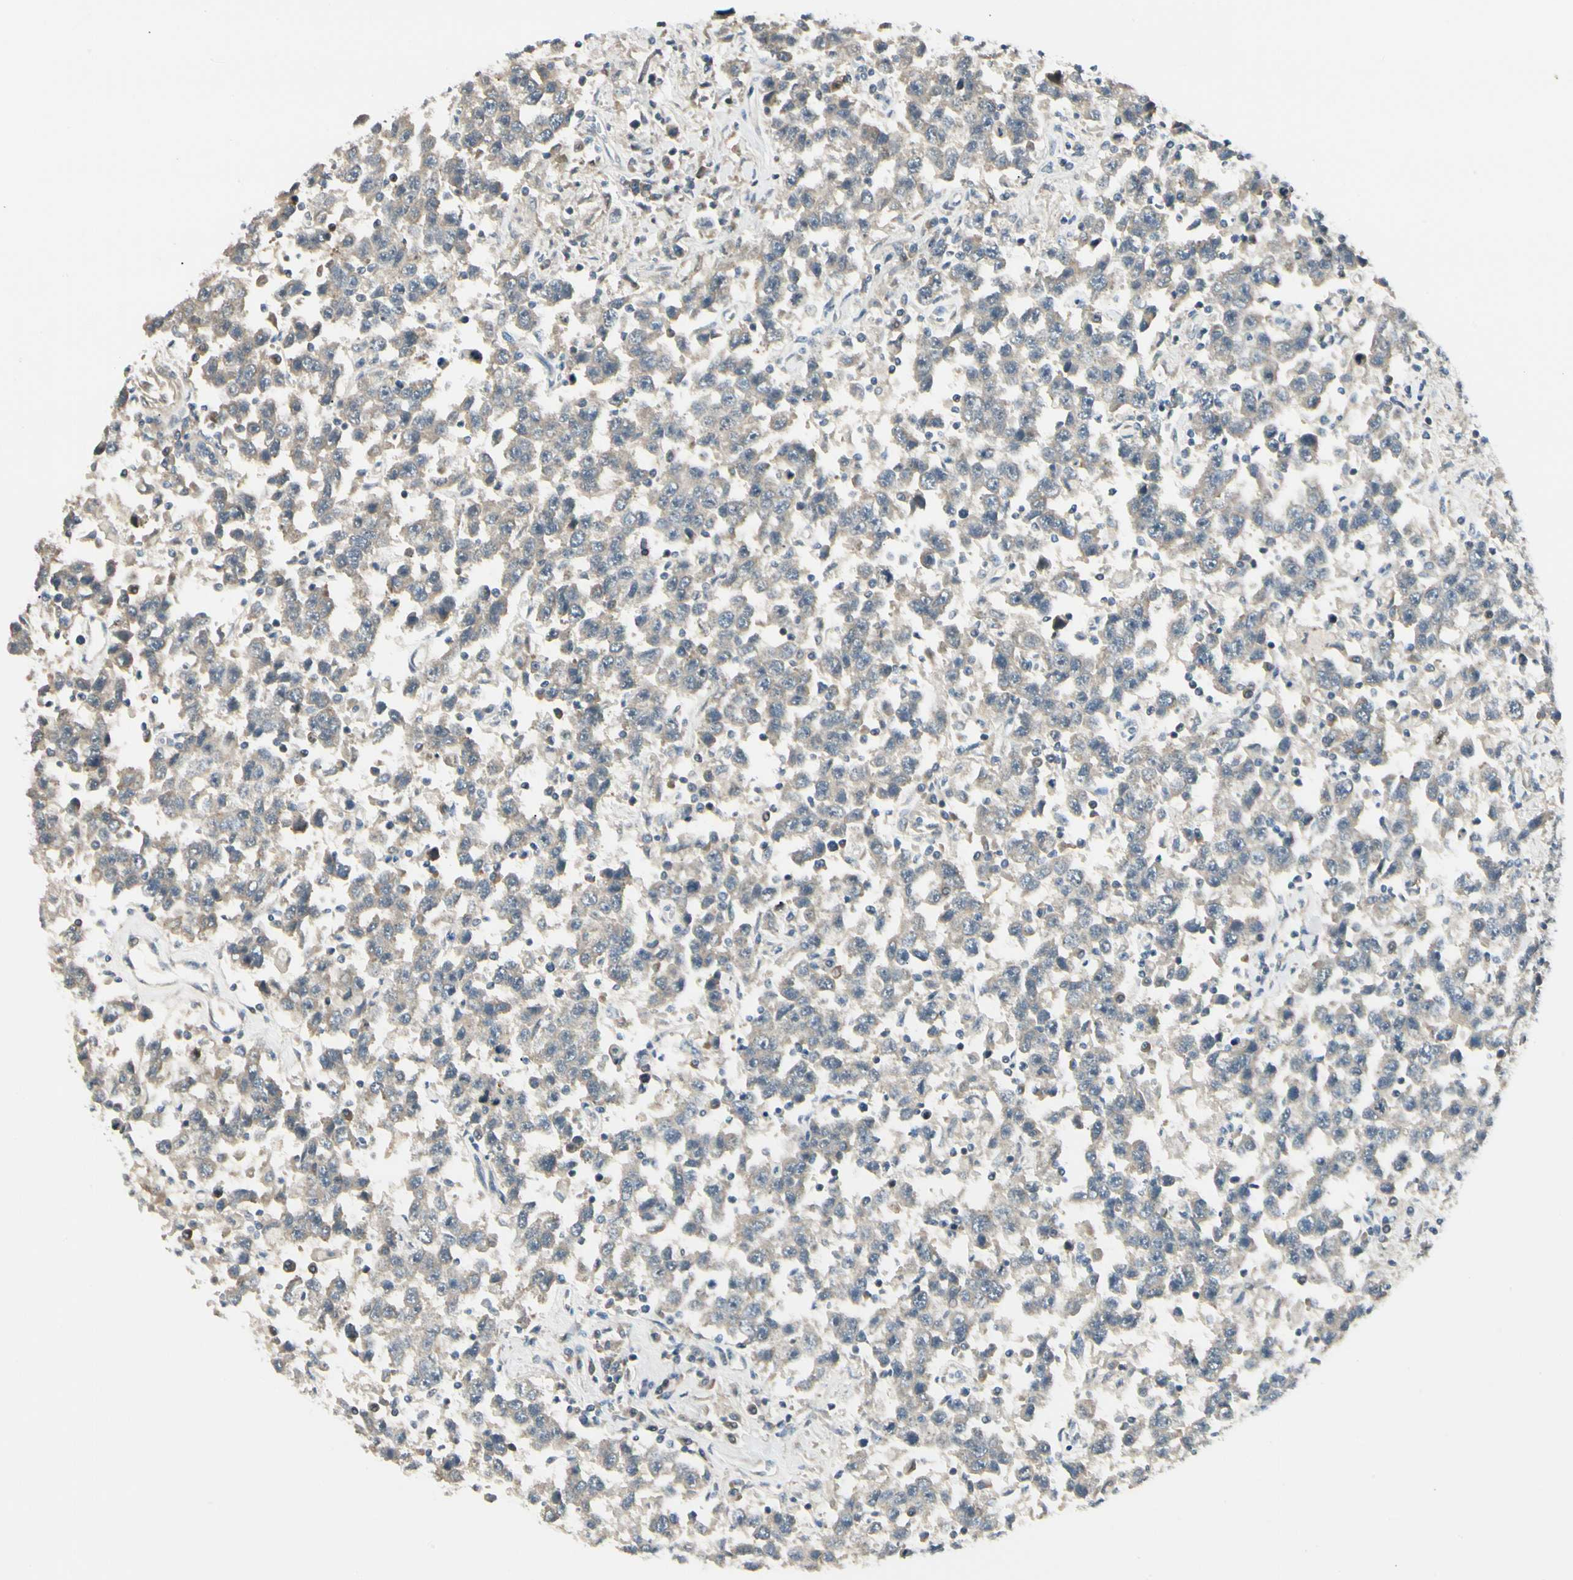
{"staining": {"intensity": "weak", "quantity": ">75%", "location": "cytoplasmic/membranous"}, "tissue": "testis cancer", "cell_type": "Tumor cells", "image_type": "cancer", "snomed": [{"axis": "morphology", "description": "Seminoma, NOS"}, {"axis": "topography", "description": "Testis"}], "caption": "Protein expression analysis of testis cancer exhibits weak cytoplasmic/membranous staining in about >75% of tumor cells.", "gene": "P4HA3", "patient": {"sex": "male", "age": 41}}